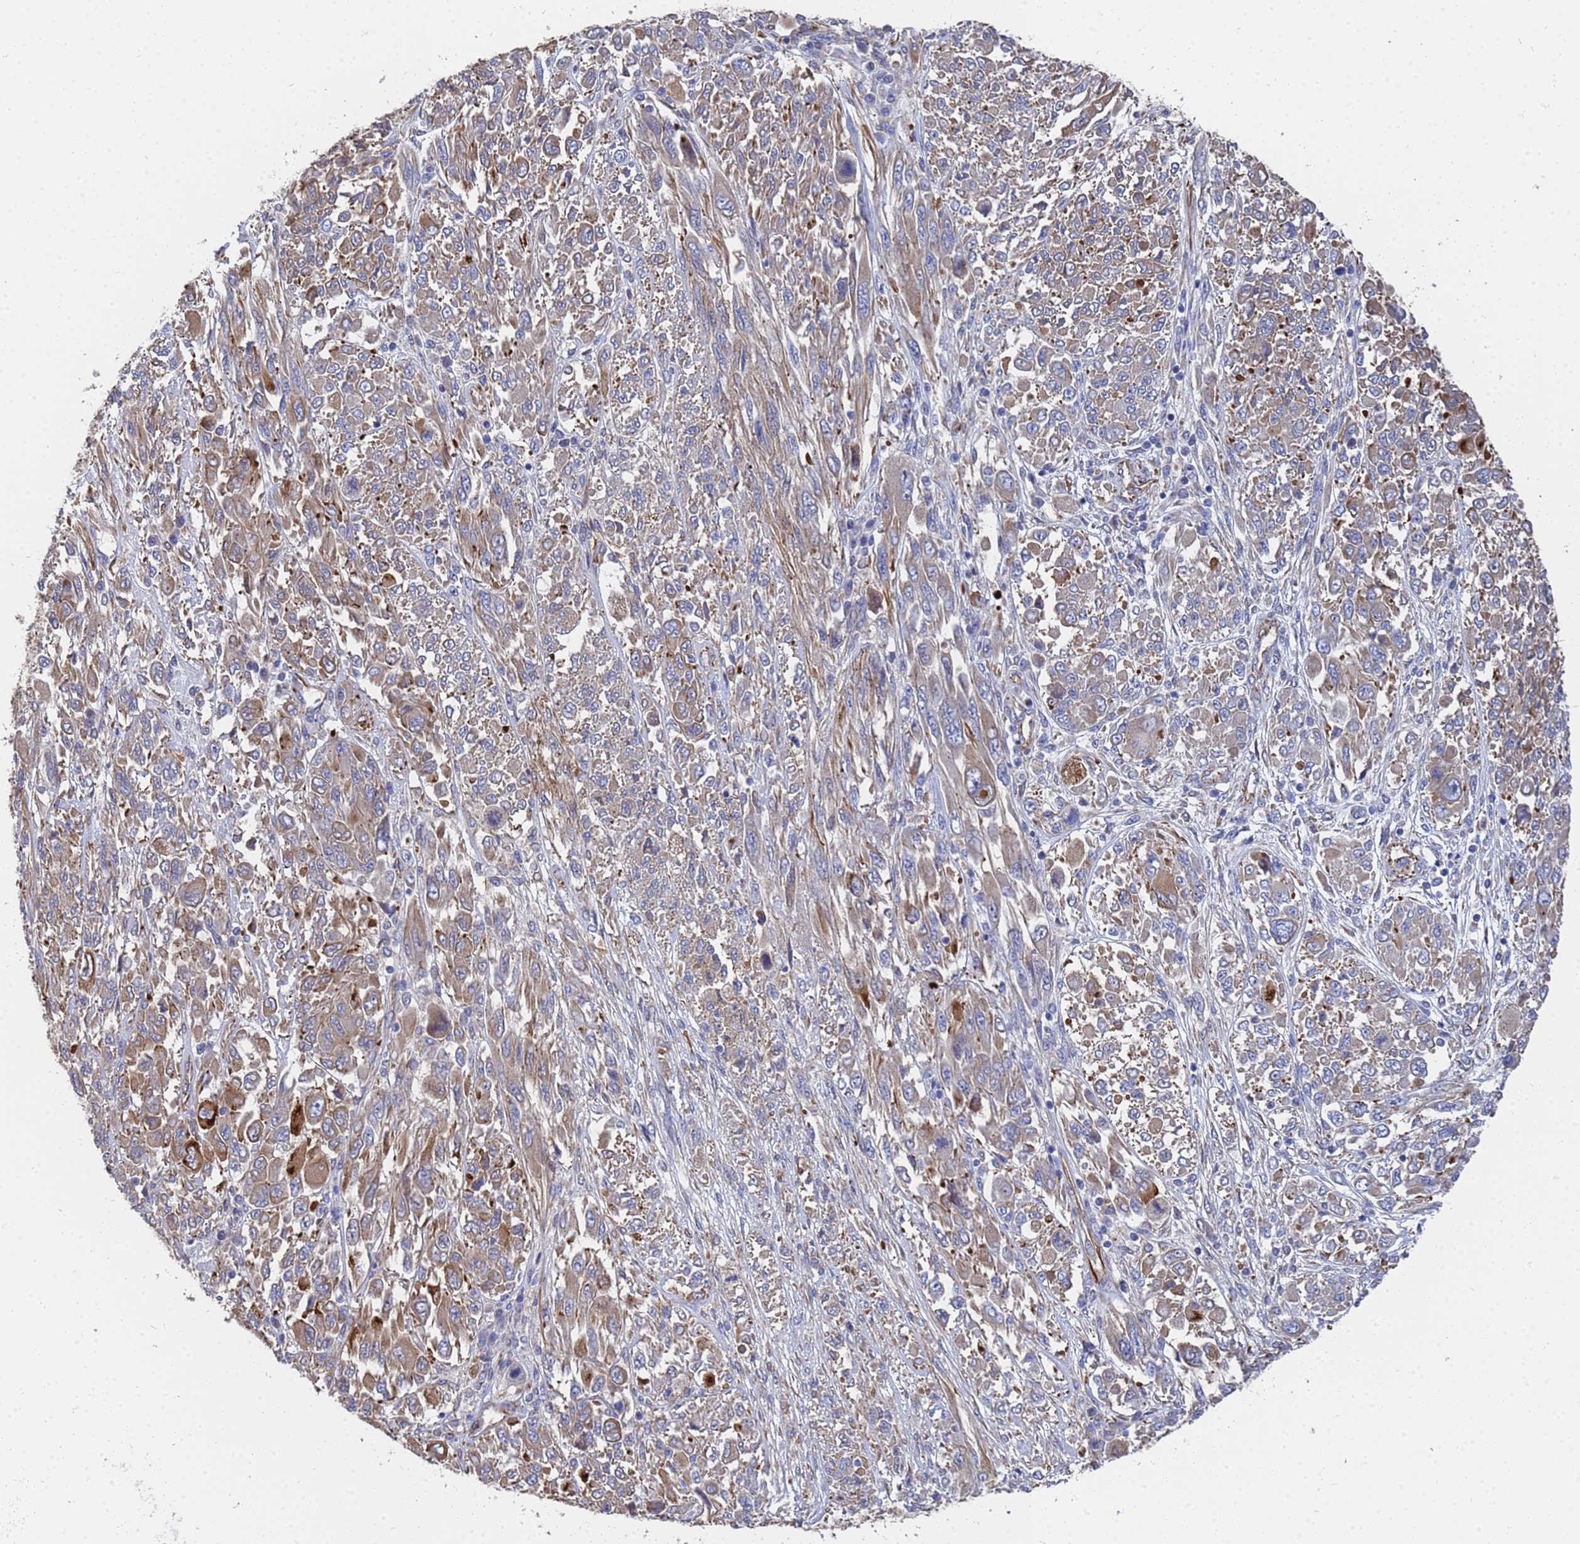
{"staining": {"intensity": "weak", "quantity": ">75%", "location": "cytoplasmic/membranous"}, "tissue": "melanoma", "cell_type": "Tumor cells", "image_type": "cancer", "snomed": [{"axis": "morphology", "description": "Malignant melanoma, NOS"}, {"axis": "topography", "description": "Skin"}], "caption": "Tumor cells show low levels of weak cytoplasmic/membranous expression in approximately >75% of cells in human melanoma.", "gene": "SYT13", "patient": {"sex": "female", "age": 91}}